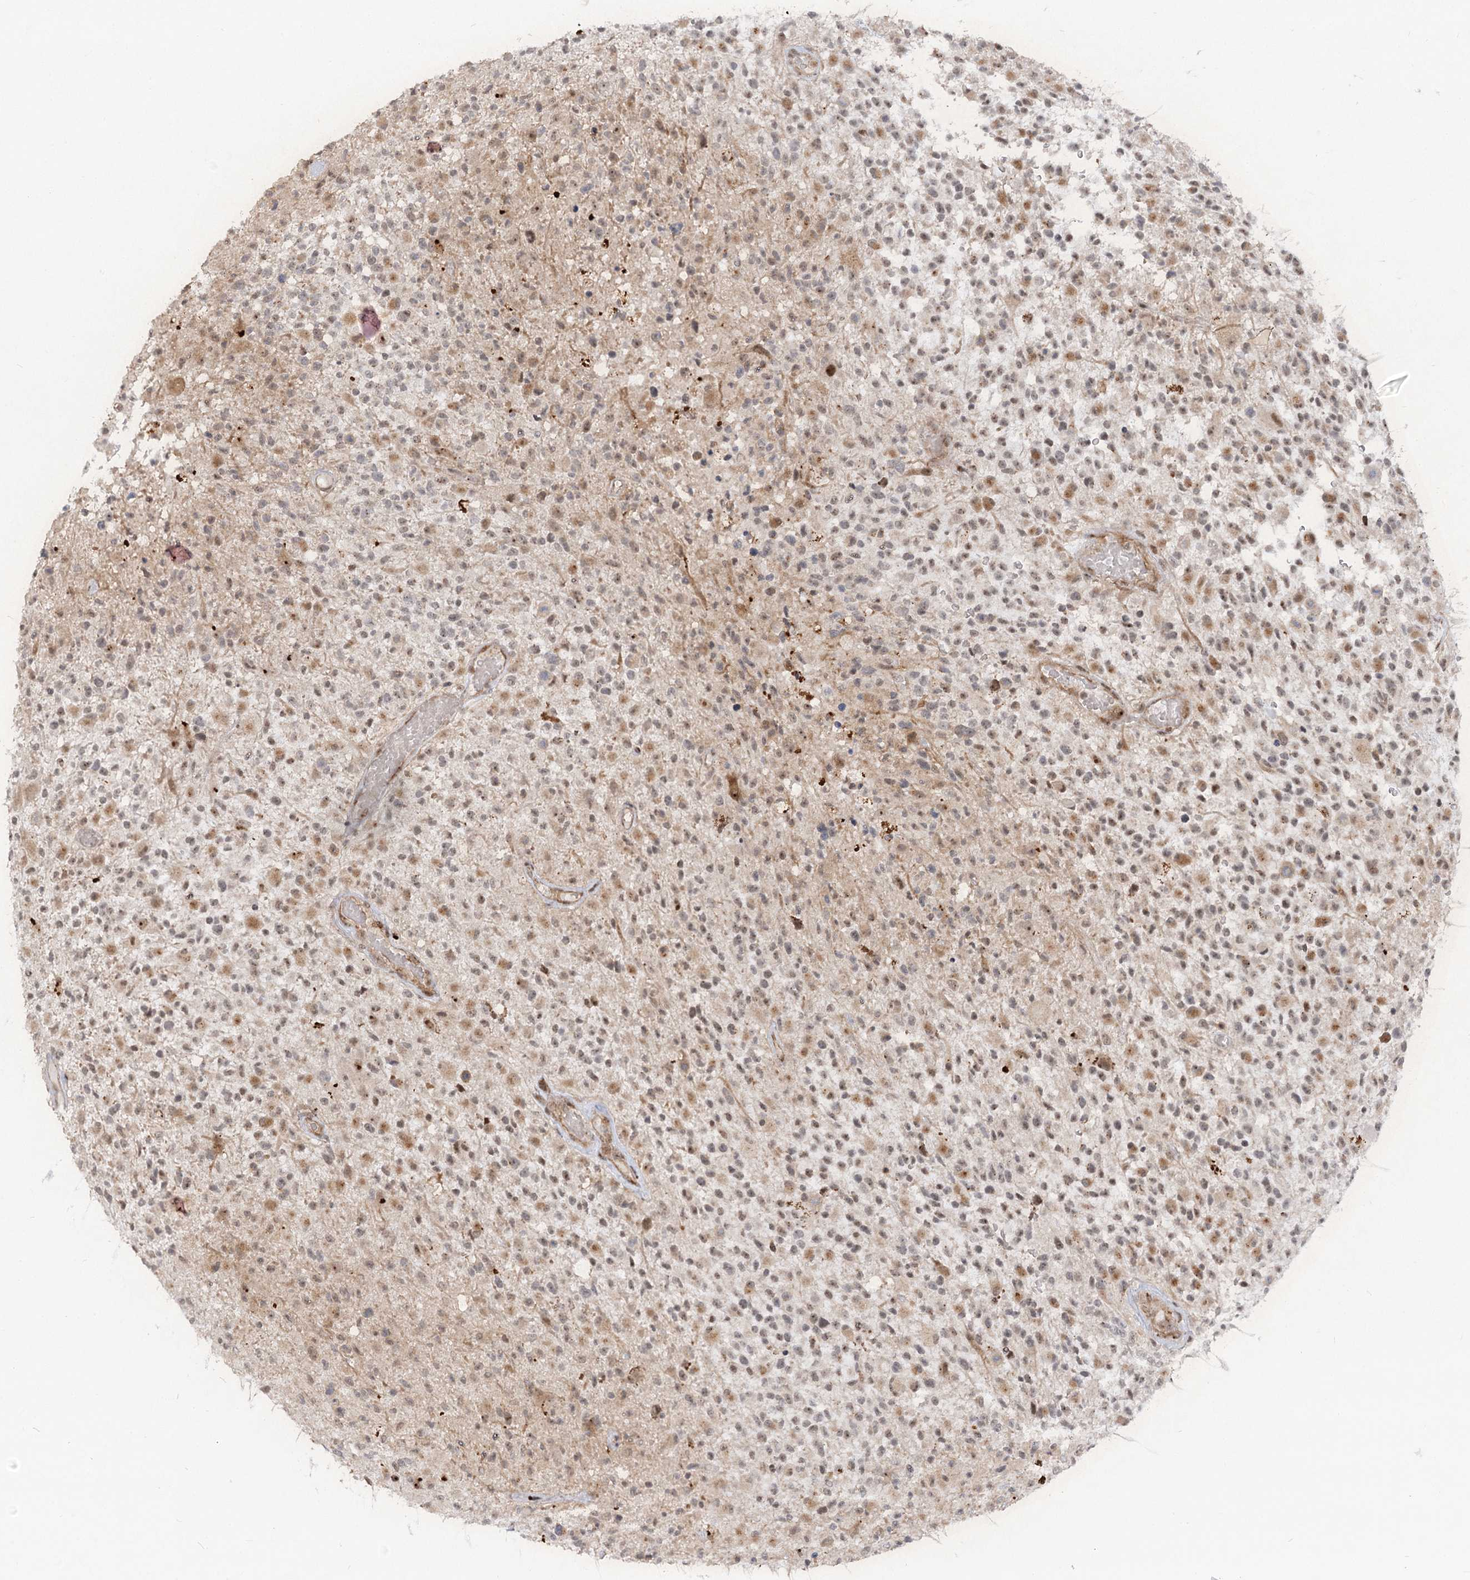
{"staining": {"intensity": "weak", "quantity": "25%-75%", "location": "cytoplasmic/membranous,nuclear"}, "tissue": "glioma", "cell_type": "Tumor cells", "image_type": "cancer", "snomed": [{"axis": "morphology", "description": "Glioma, malignant, High grade"}, {"axis": "morphology", "description": "Glioblastoma, NOS"}, {"axis": "topography", "description": "Brain"}], "caption": "Immunohistochemical staining of human glioma displays low levels of weak cytoplasmic/membranous and nuclear protein expression in about 25%-75% of tumor cells. (Stains: DAB (3,3'-diaminobenzidine) in brown, nuclei in blue, Microscopy: brightfield microscopy at high magnification).", "gene": "GNL3L", "patient": {"sex": "male", "age": 60}}